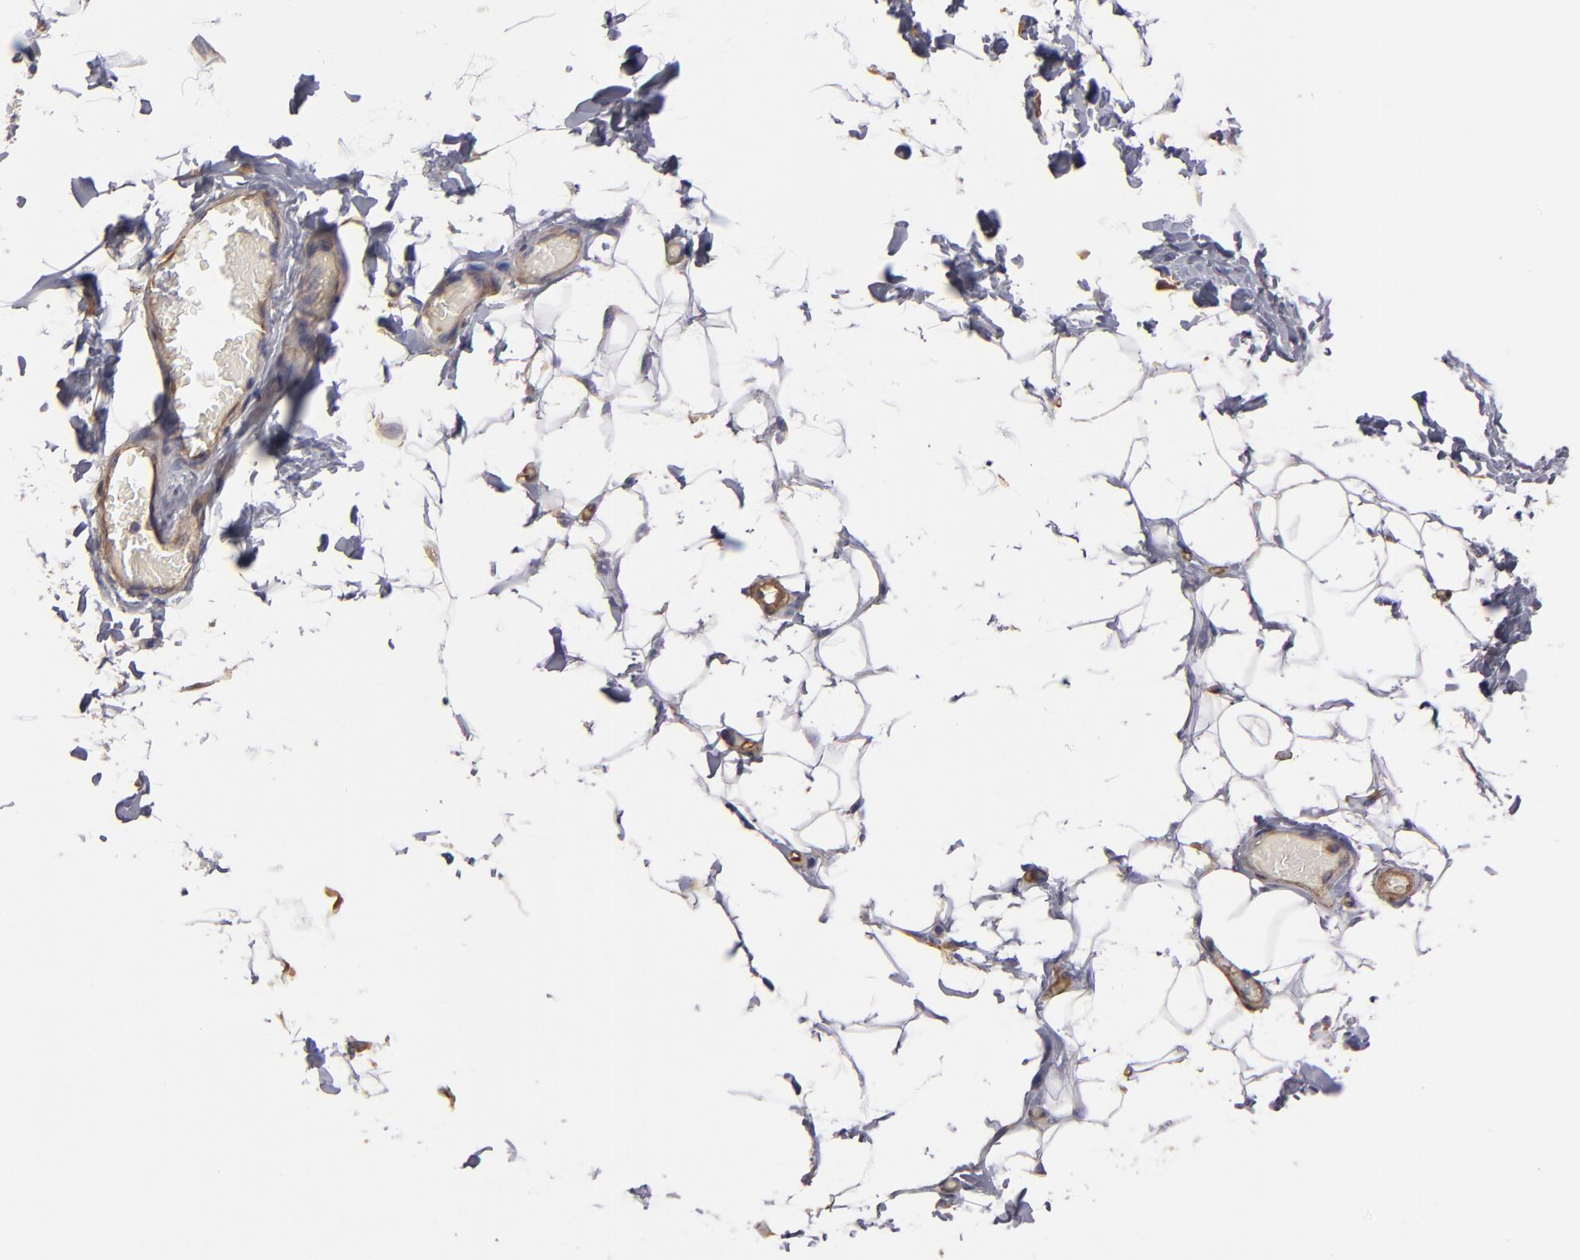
{"staining": {"intensity": "negative", "quantity": "none", "location": "none"}, "tissue": "adipose tissue", "cell_type": "Adipocytes", "image_type": "normal", "snomed": [{"axis": "morphology", "description": "Normal tissue, NOS"}, {"axis": "topography", "description": "Soft tissue"}], "caption": "DAB immunohistochemical staining of benign human adipose tissue reveals no significant staining in adipocytes.", "gene": "ESYT2", "patient": {"sex": "male", "age": 26}}